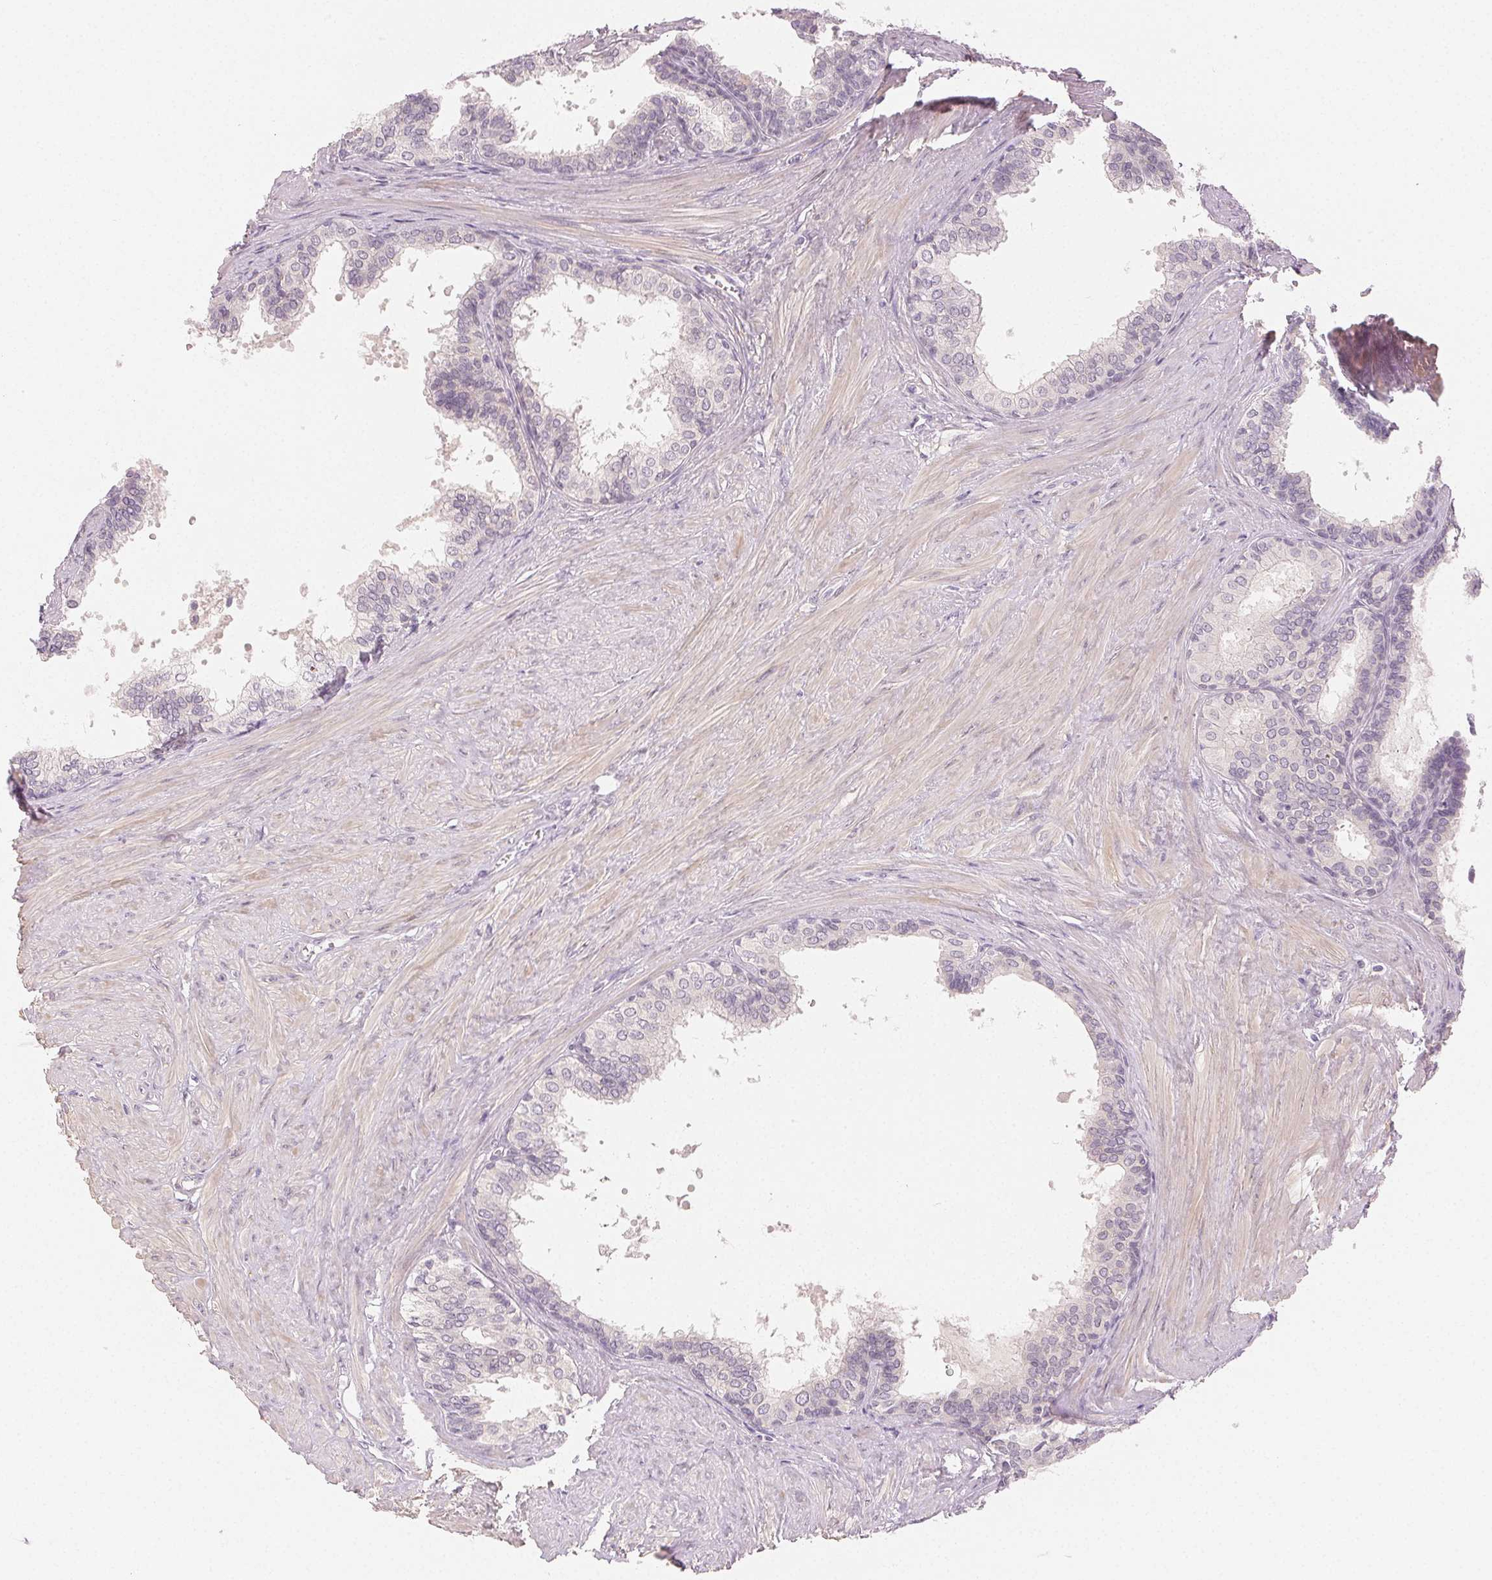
{"staining": {"intensity": "negative", "quantity": "none", "location": "none"}, "tissue": "prostate", "cell_type": "Glandular cells", "image_type": "normal", "snomed": [{"axis": "morphology", "description": "Normal tissue, NOS"}, {"axis": "topography", "description": "Prostate"}, {"axis": "topography", "description": "Peripheral nerve tissue"}], "caption": "DAB (3,3'-diaminobenzidine) immunohistochemical staining of normal human prostate exhibits no significant expression in glandular cells. (DAB (3,3'-diaminobenzidine) immunohistochemistry visualized using brightfield microscopy, high magnification).", "gene": "MAP1LC3A", "patient": {"sex": "male", "age": 55}}